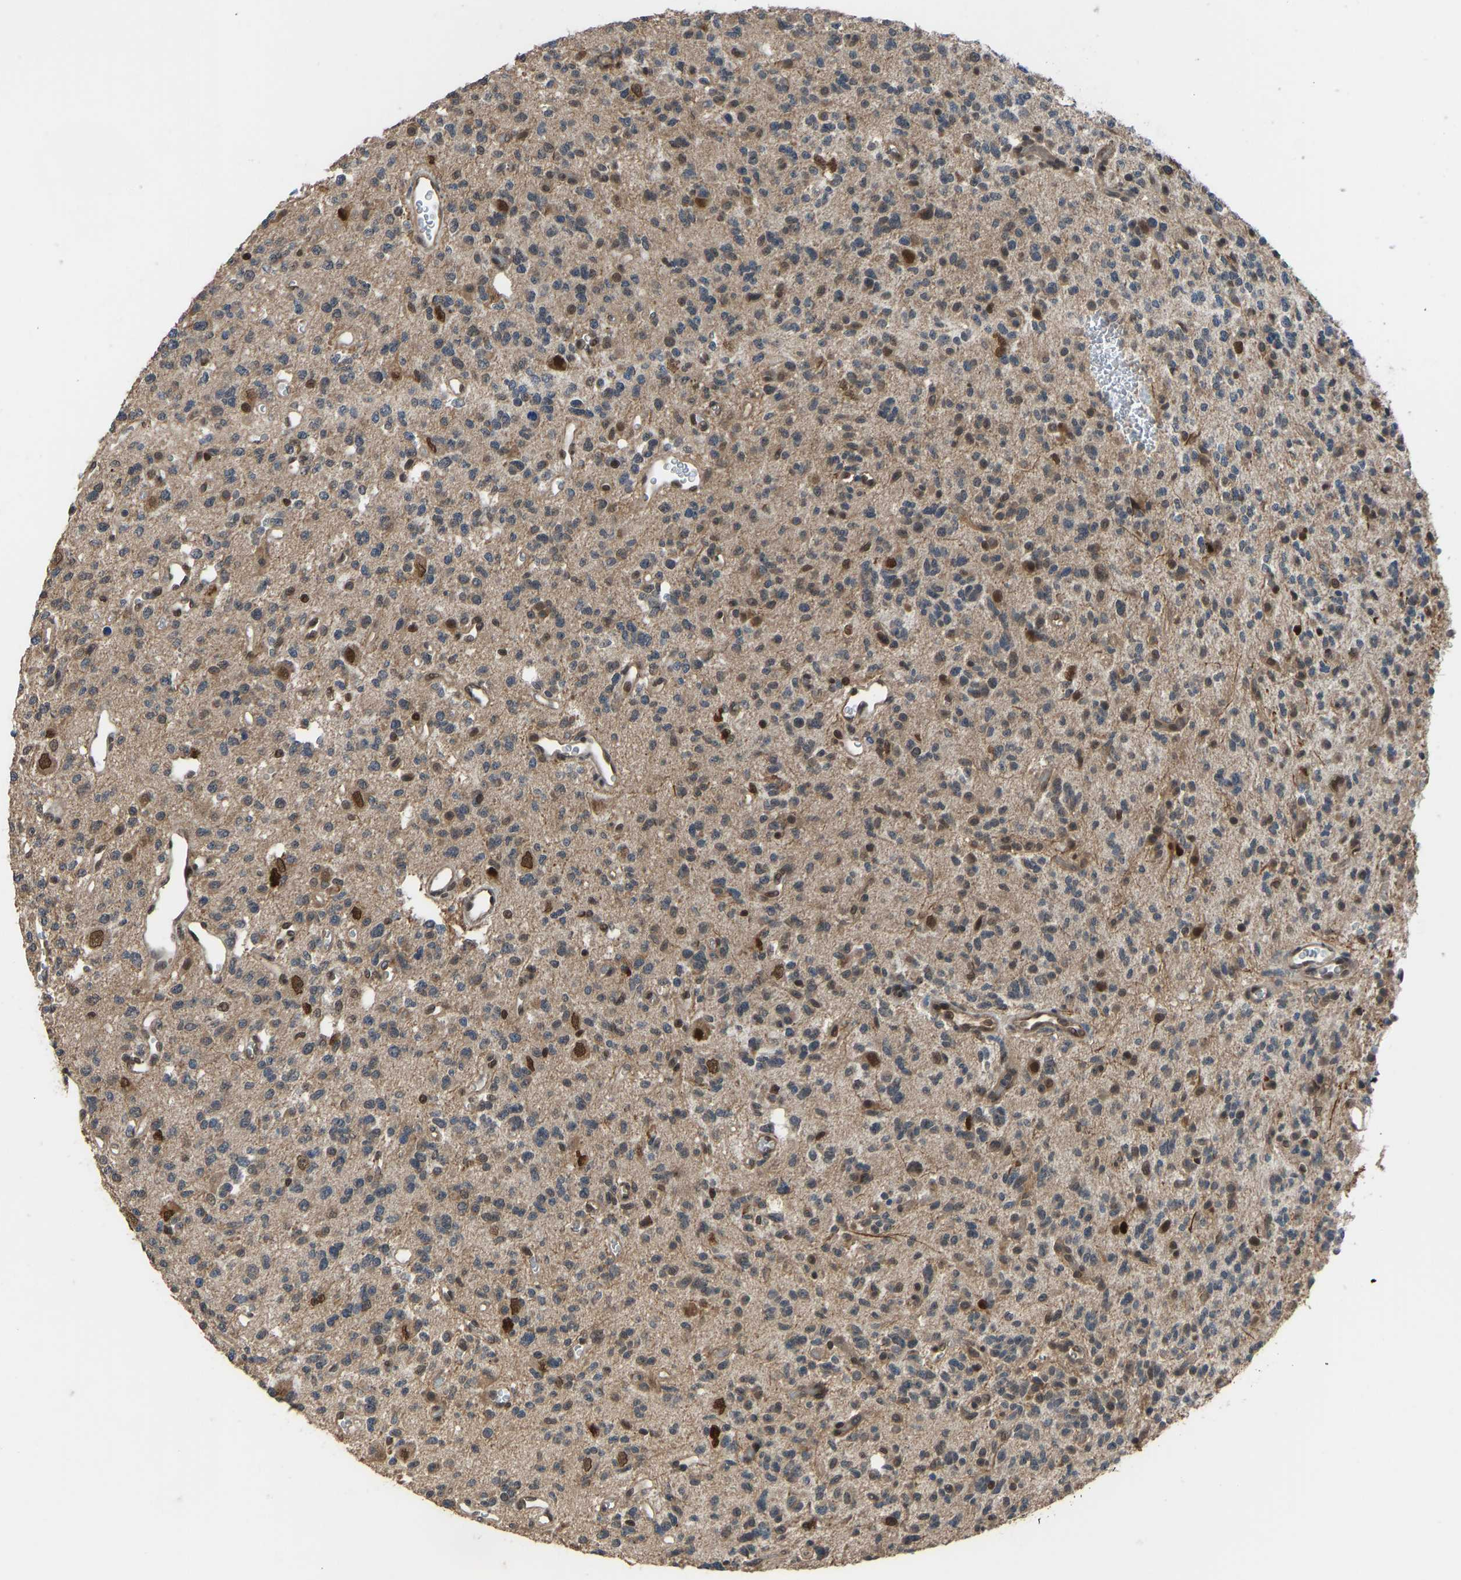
{"staining": {"intensity": "weak", "quantity": ">75%", "location": "cytoplasmic/membranous"}, "tissue": "glioma", "cell_type": "Tumor cells", "image_type": "cancer", "snomed": [{"axis": "morphology", "description": "Glioma, malignant, Low grade"}, {"axis": "topography", "description": "Brain"}], "caption": "There is low levels of weak cytoplasmic/membranous staining in tumor cells of glioma, as demonstrated by immunohistochemical staining (brown color).", "gene": "KPNA6", "patient": {"sex": "male", "age": 38}}